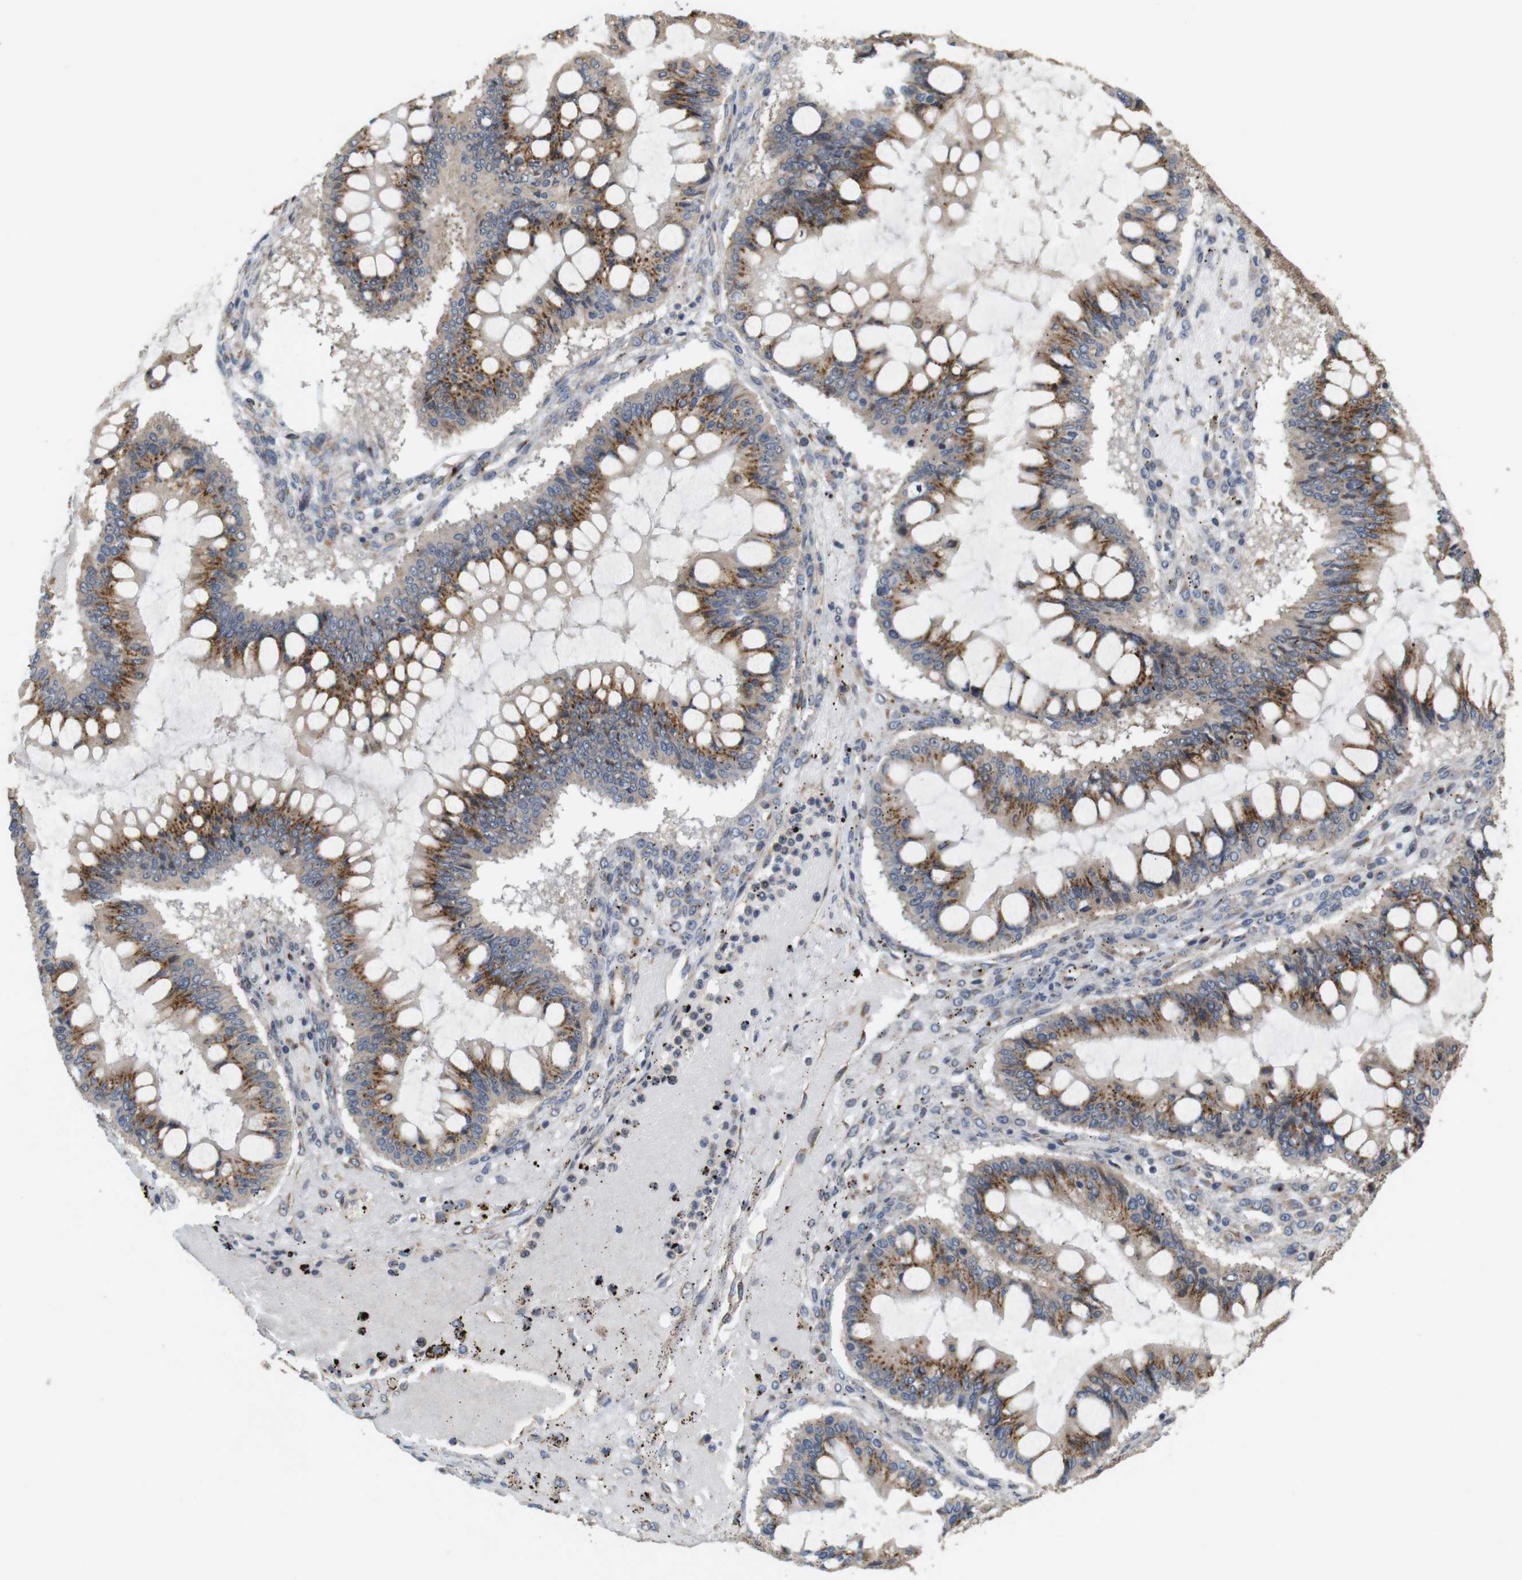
{"staining": {"intensity": "moderate", "quantity": ">75%", "location": "cytoplasmic/membranous"}, "tissue": "ovarian cancer", "cell_type": "Tumor cells", "image_type": "cancer", "snomed": [{"axis": "morphology", "description": "Cystadenocarcinoma, mucinous, NOS"}, {"axis": "topography", "description": "Ovary"}], "caption": "Ovarian cancer tissue shows moderate cytoplasmic/membranous staining in approximately >75% of tumor cells", "gene": "EFCAB14", "patient": {"sex": "female", "age": 73}}